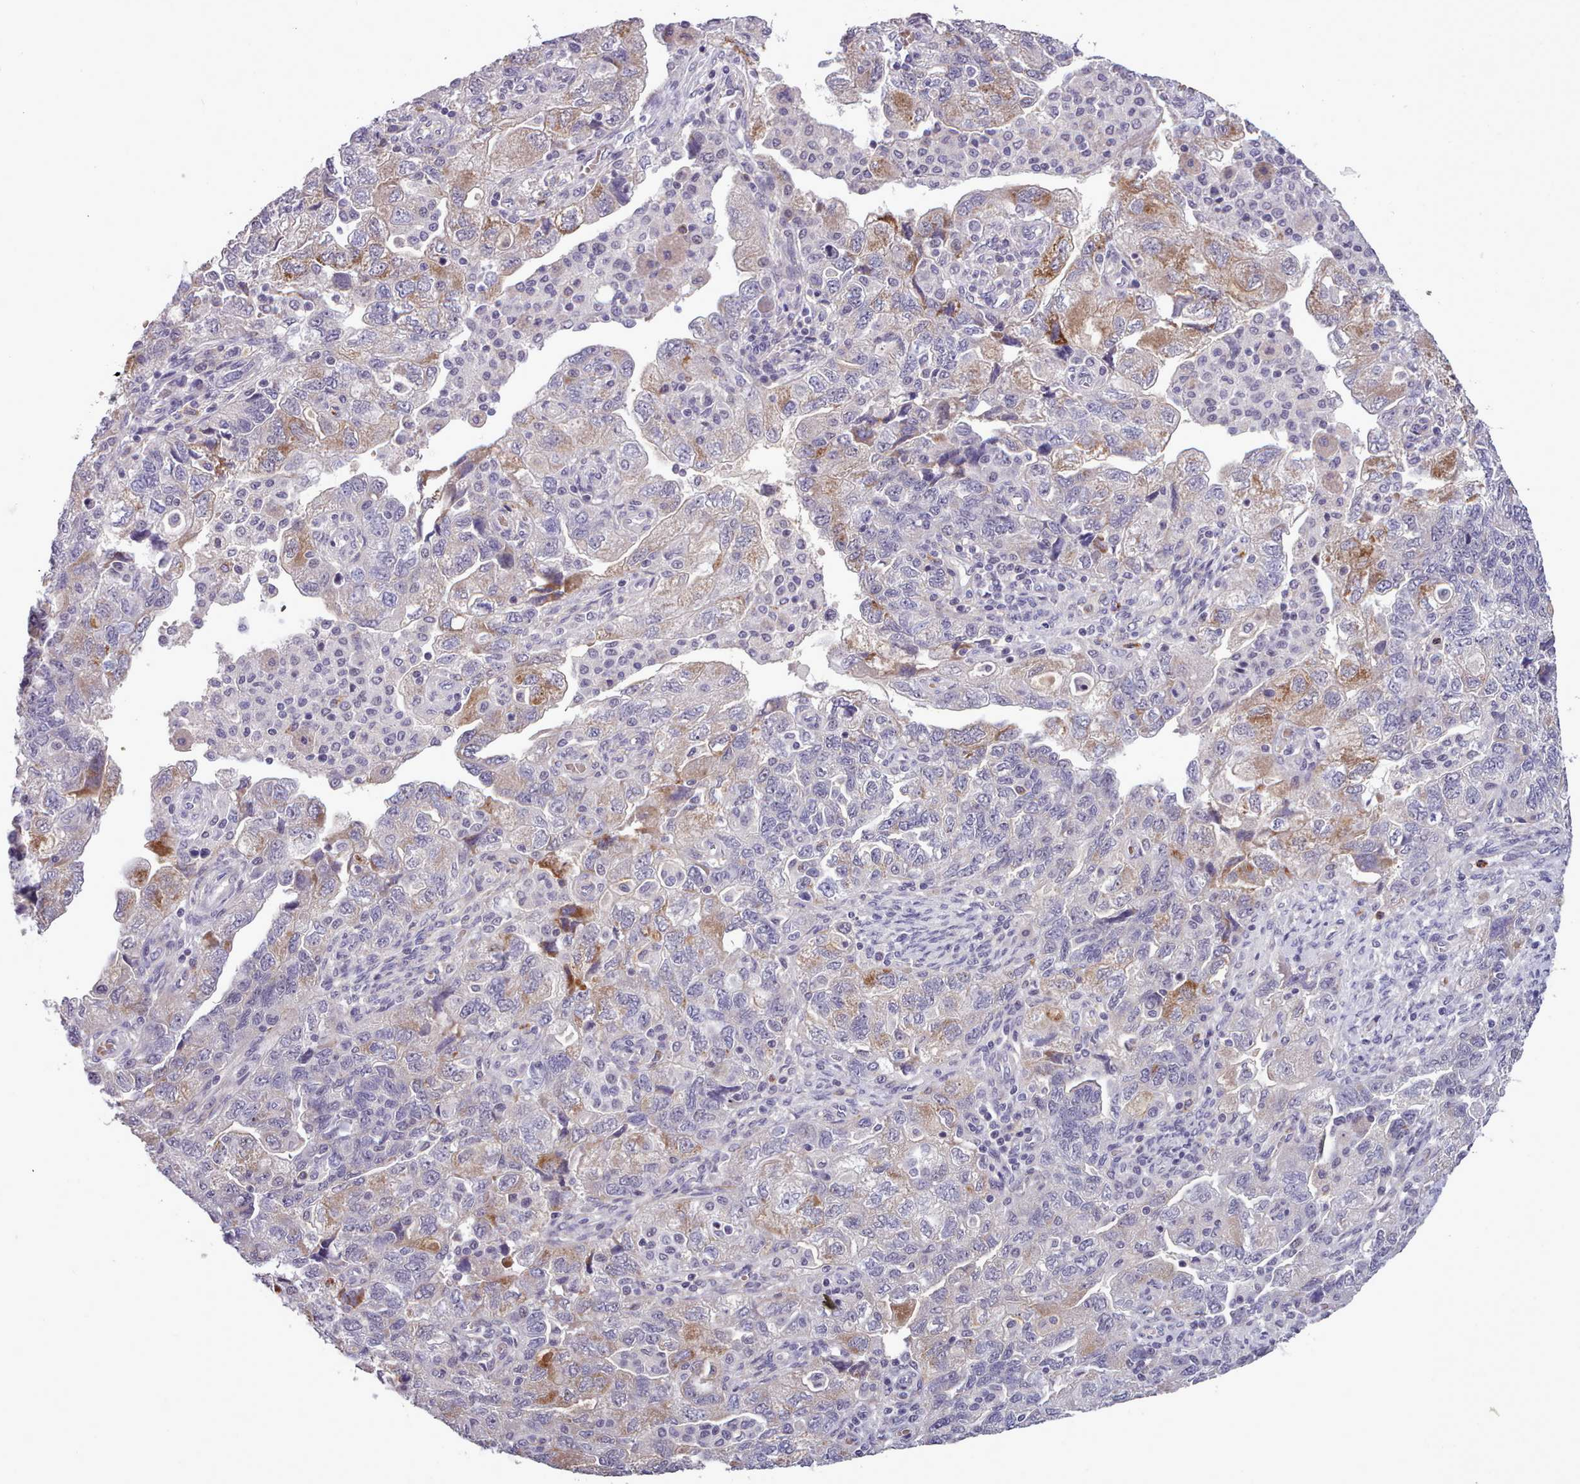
{"staining": {"intensity": "moderate", "quantity": "<25%", "location": "cytoplasmic/membranous"}, "tissue": "ovarian cancer", "cell_type": "Tumor cells", "image_type": "cancer", "snomed": [{"axis": "morphology", "description": "Carcinoma, endometroid"}, {"axis": "topography", "description": "Ovary"}], "caption": "Immunohistochemical staining of human ovarian cancer (endometroid carcinoma) exhibits low levels of moderate cytoplasmic/membranous protein expression in about <25% of tumor cells.", "gene": "KCTD16", "patient": {"sex": "female", "age": 51}}